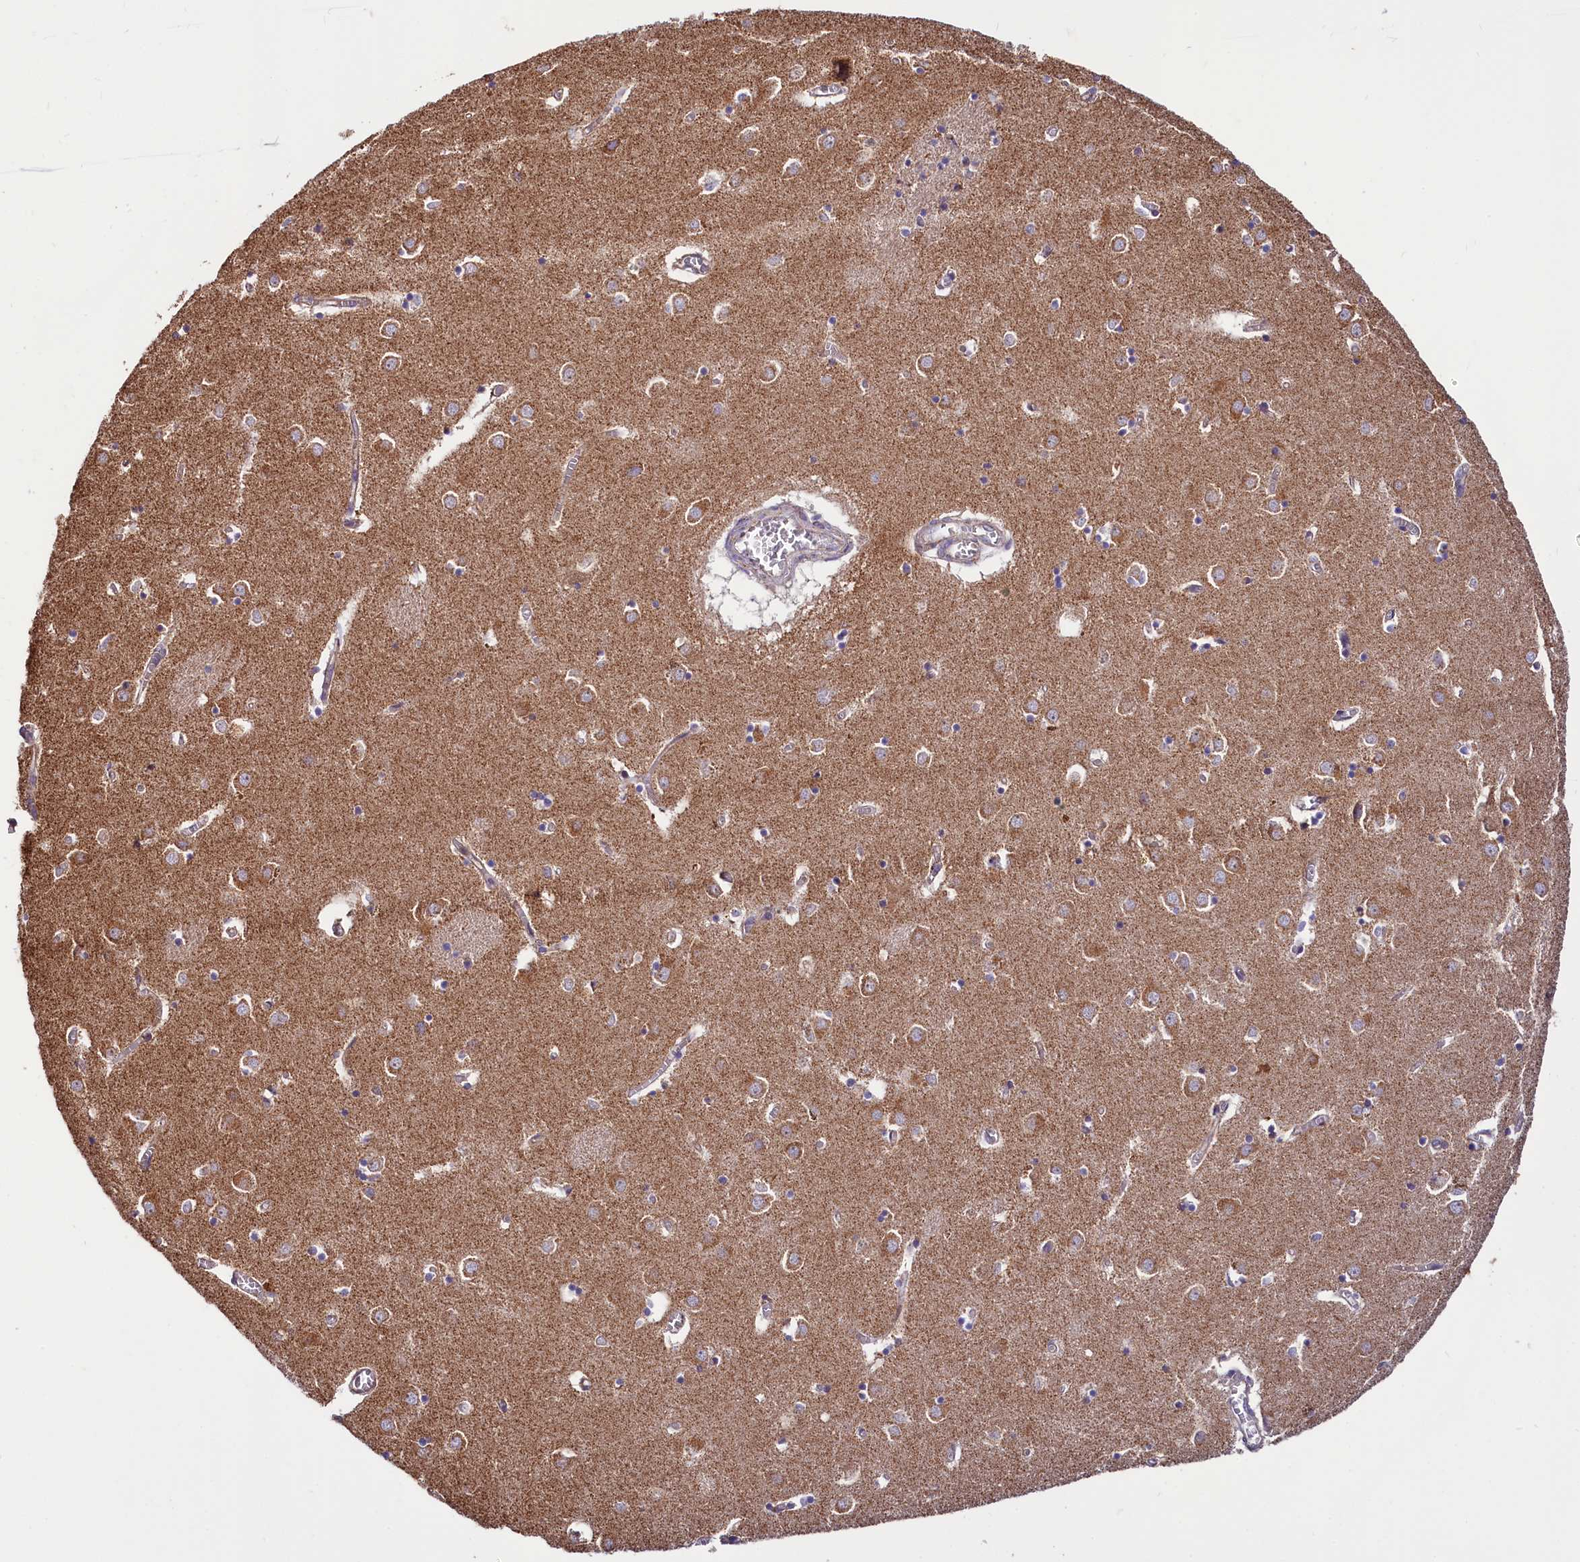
{"staining": {"intensity": "moderate", "quantity": "25%-75%", "location": "cytoplasmic/membranous"}, "tissue": "caudate", "cell_type": "Glial cells", "image_type": "normal", "snomed": [{"axis": "morphology", "description": "Normal tissue, NOS"}, {"axis": "topography", "description": "Lateral ventricle wall"}], "caption": "Immunohistochemistry (DAB) staining of benign caudate reveals moderate cytoplasmic/membranous protein positivity in about 25%-75% of glial cells.", "gene": "NUDT15", "patient": {"sex": "male", "age": 70}}